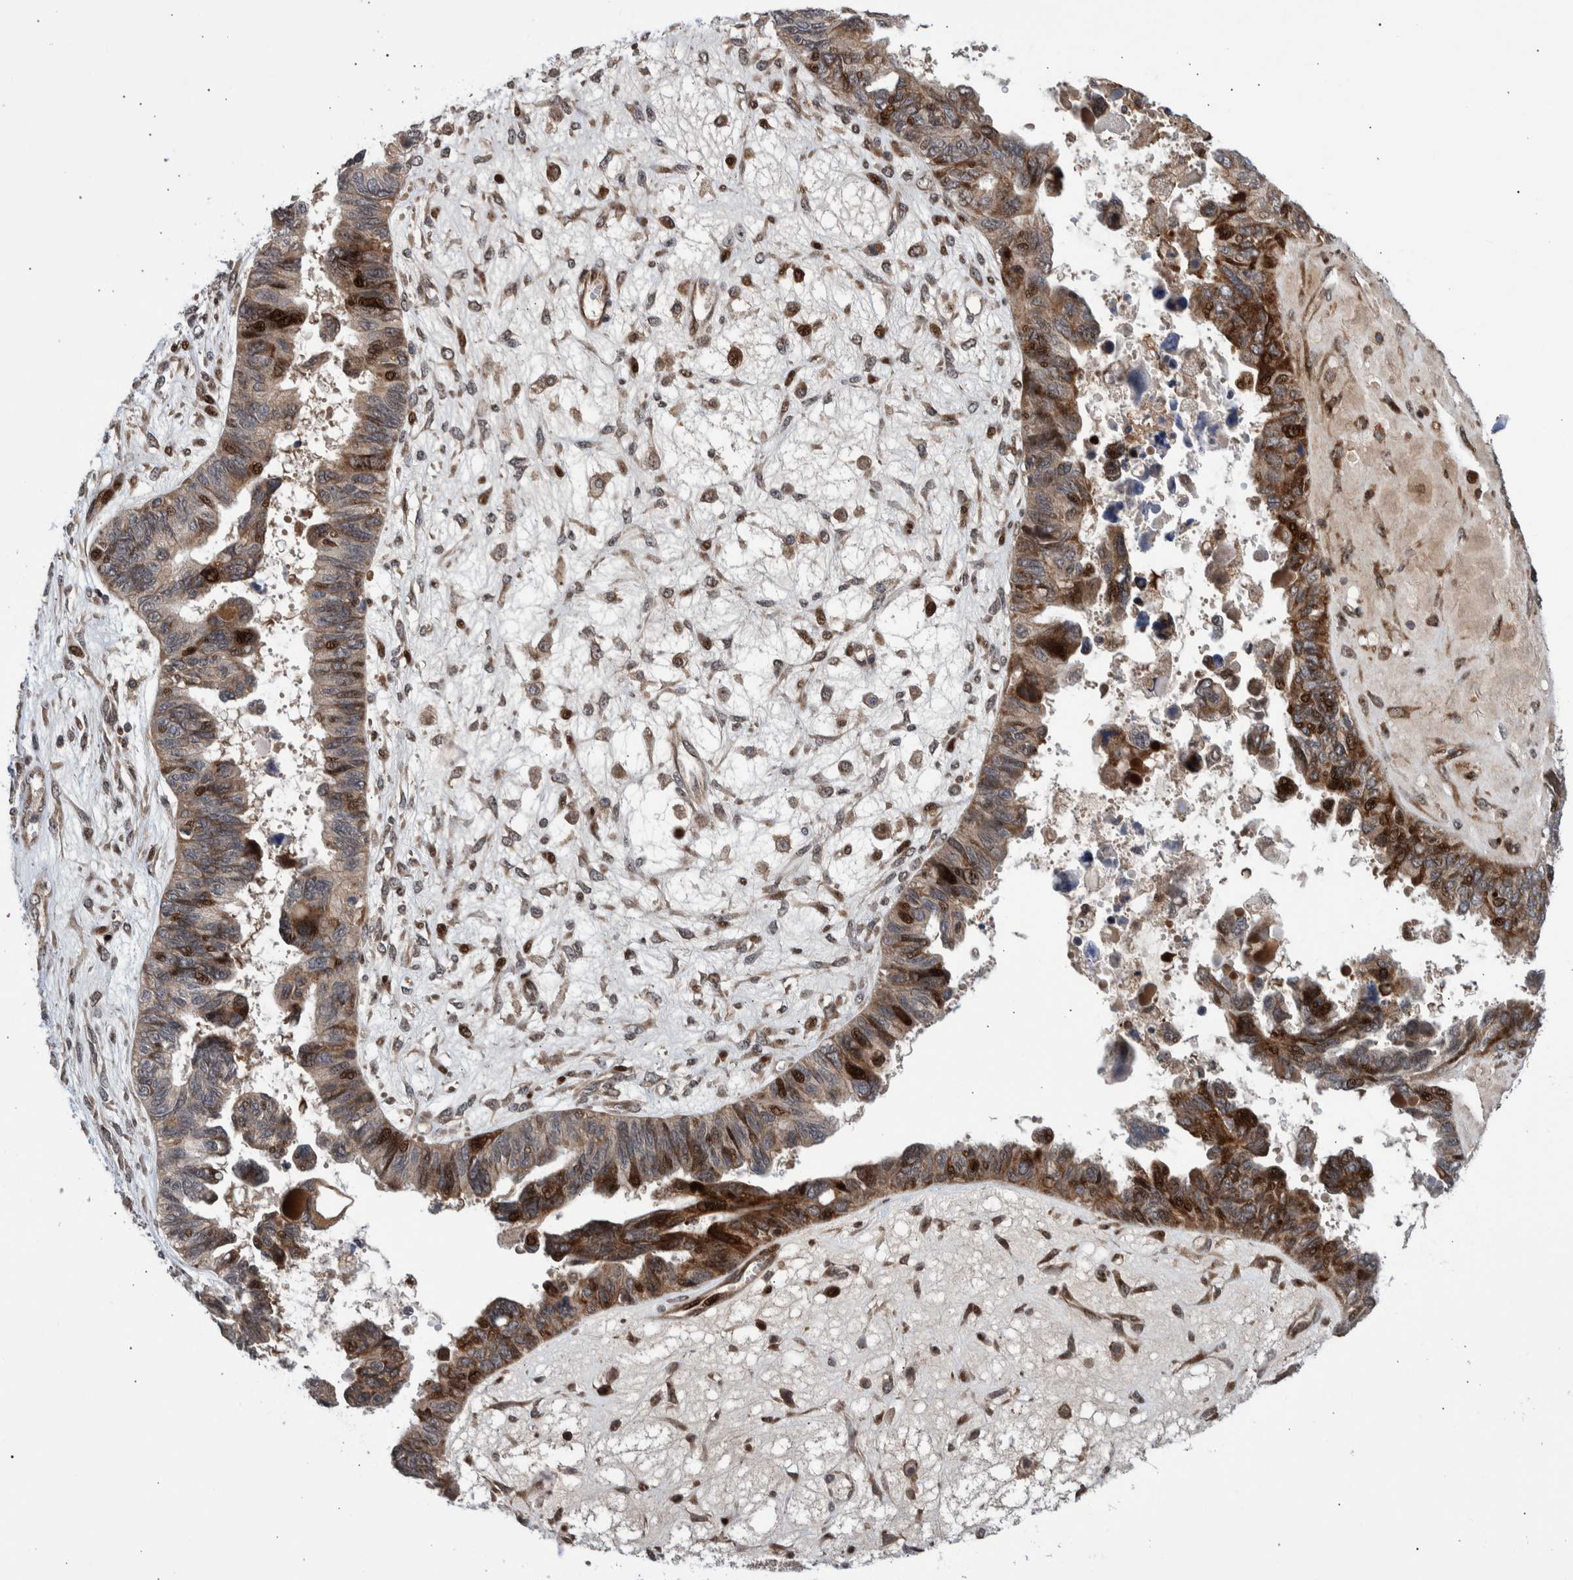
{"staining": {"intensity": "moderate", "quantity": ">75%", "location": "cytoplasmic/membranous,nuclear"}, "tissue": "ovarian cancer", "cell_type": "Tumor cells", "image_type": "cancer", "snomed": [{"axis": "morphology", "description": "Cystadenocarcinoma, serous, NOS"}, {"axis": "topography", "description": "Ovary"}], "caption": "Immunohistochemical staining of ovarian serous cystadenocarcinoma shows medium levels of moderate cytoplasmic/membranous and nuclear protein expression in about >75% of tumor cells.", "gene": "SHISA6", "patient": {"sex": "female", "age": 79}}